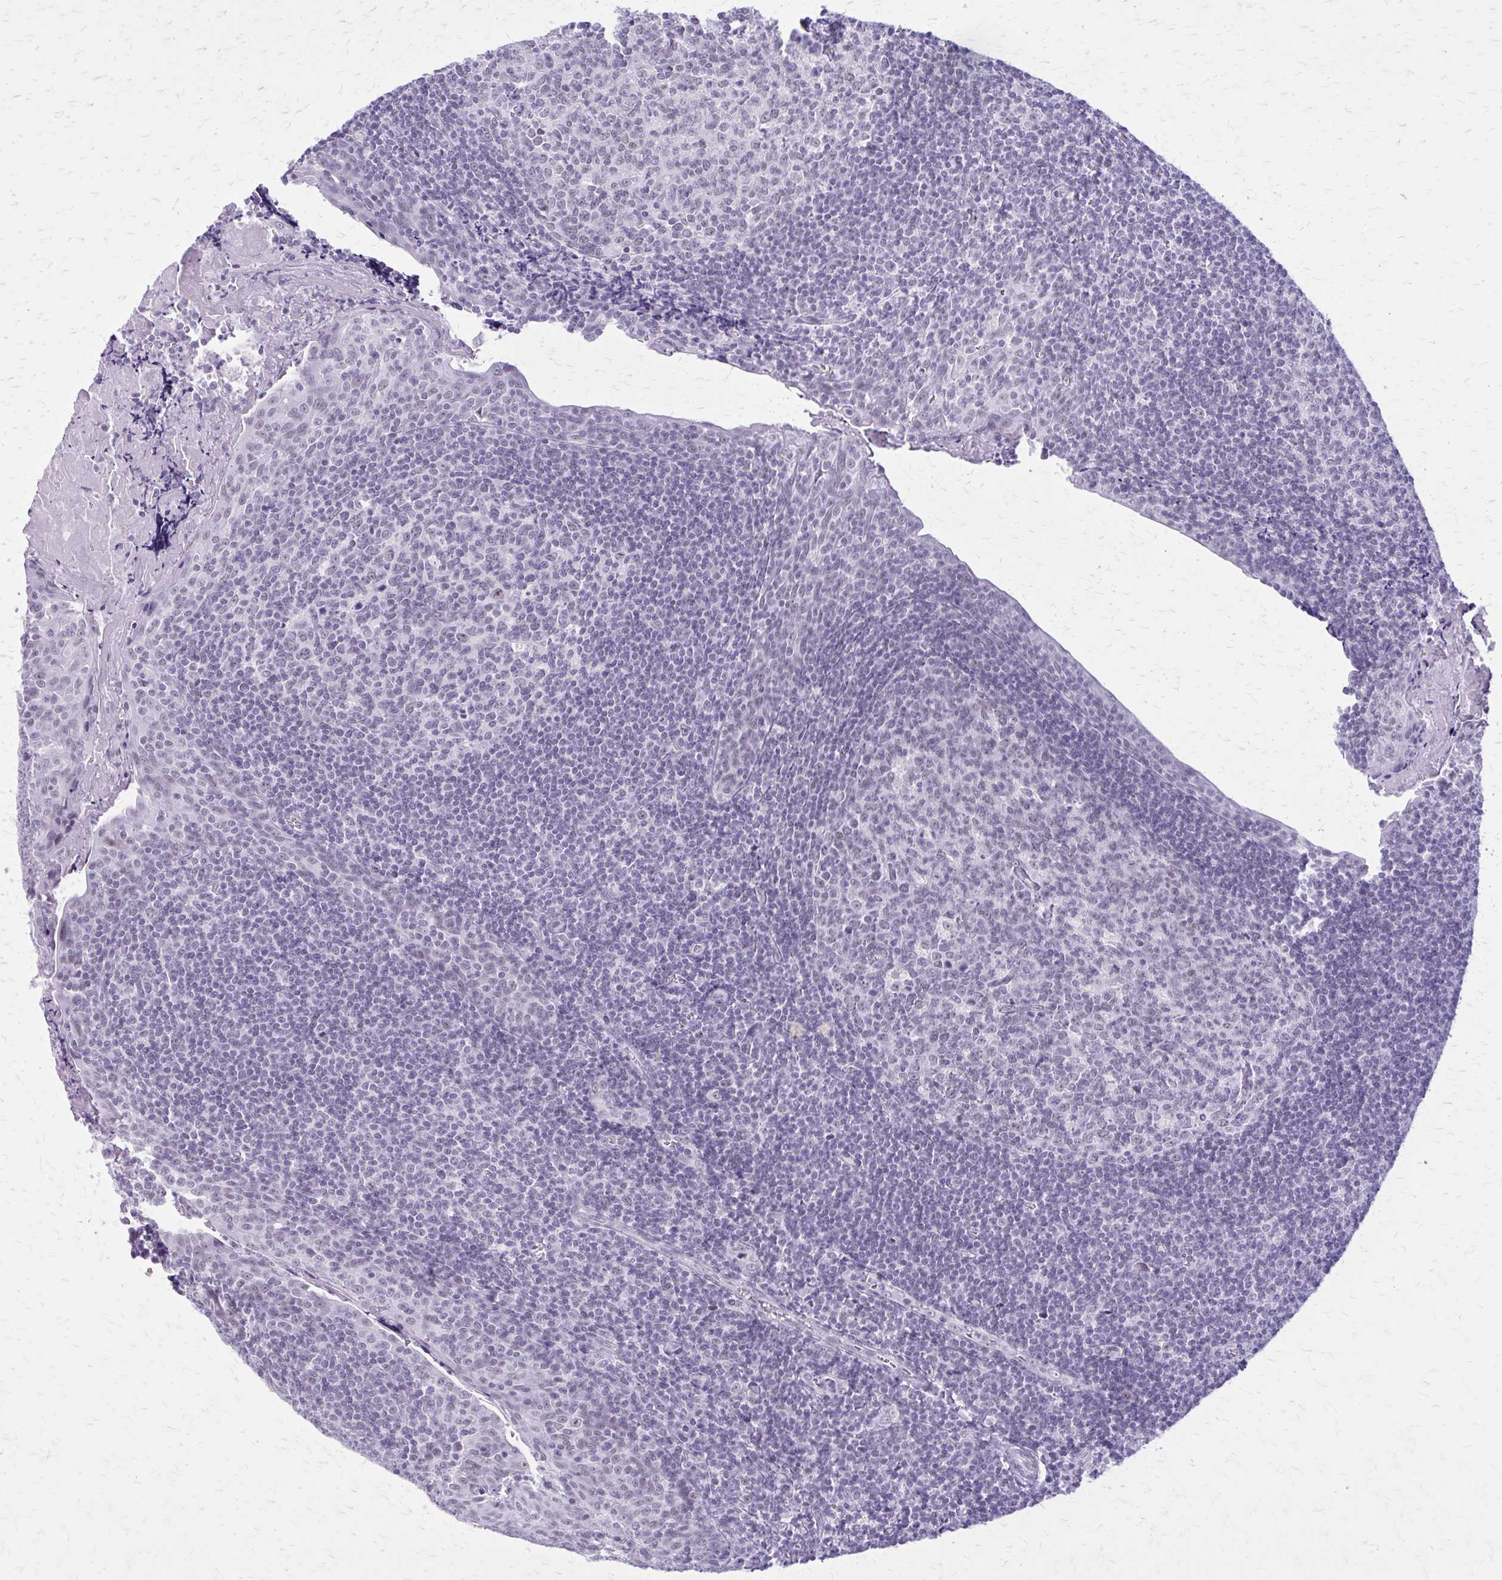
{"staining": {"intensity": "negative", "quantity": "none", "location": "none"}, "tissue": "tonsil", "cell_type": "Germinal center cells", "image_type": "normal", "snomed": [{"axis": "morphology", "description": "Normal tissue, NOS"}, {"axis": "morphology", "description": "Inflammation, NOS"}, {"axis": "topography", "description": "Tonsil"}], "caption": "High magnification brightfield microscopy of unremarkable tonsil stained with DAB (brown) and counterstained with hematoxylin (blue): germinal center cells show no significant expression.", "gene": "GAD1", "patient": {"sex": "female", "age": 31}}